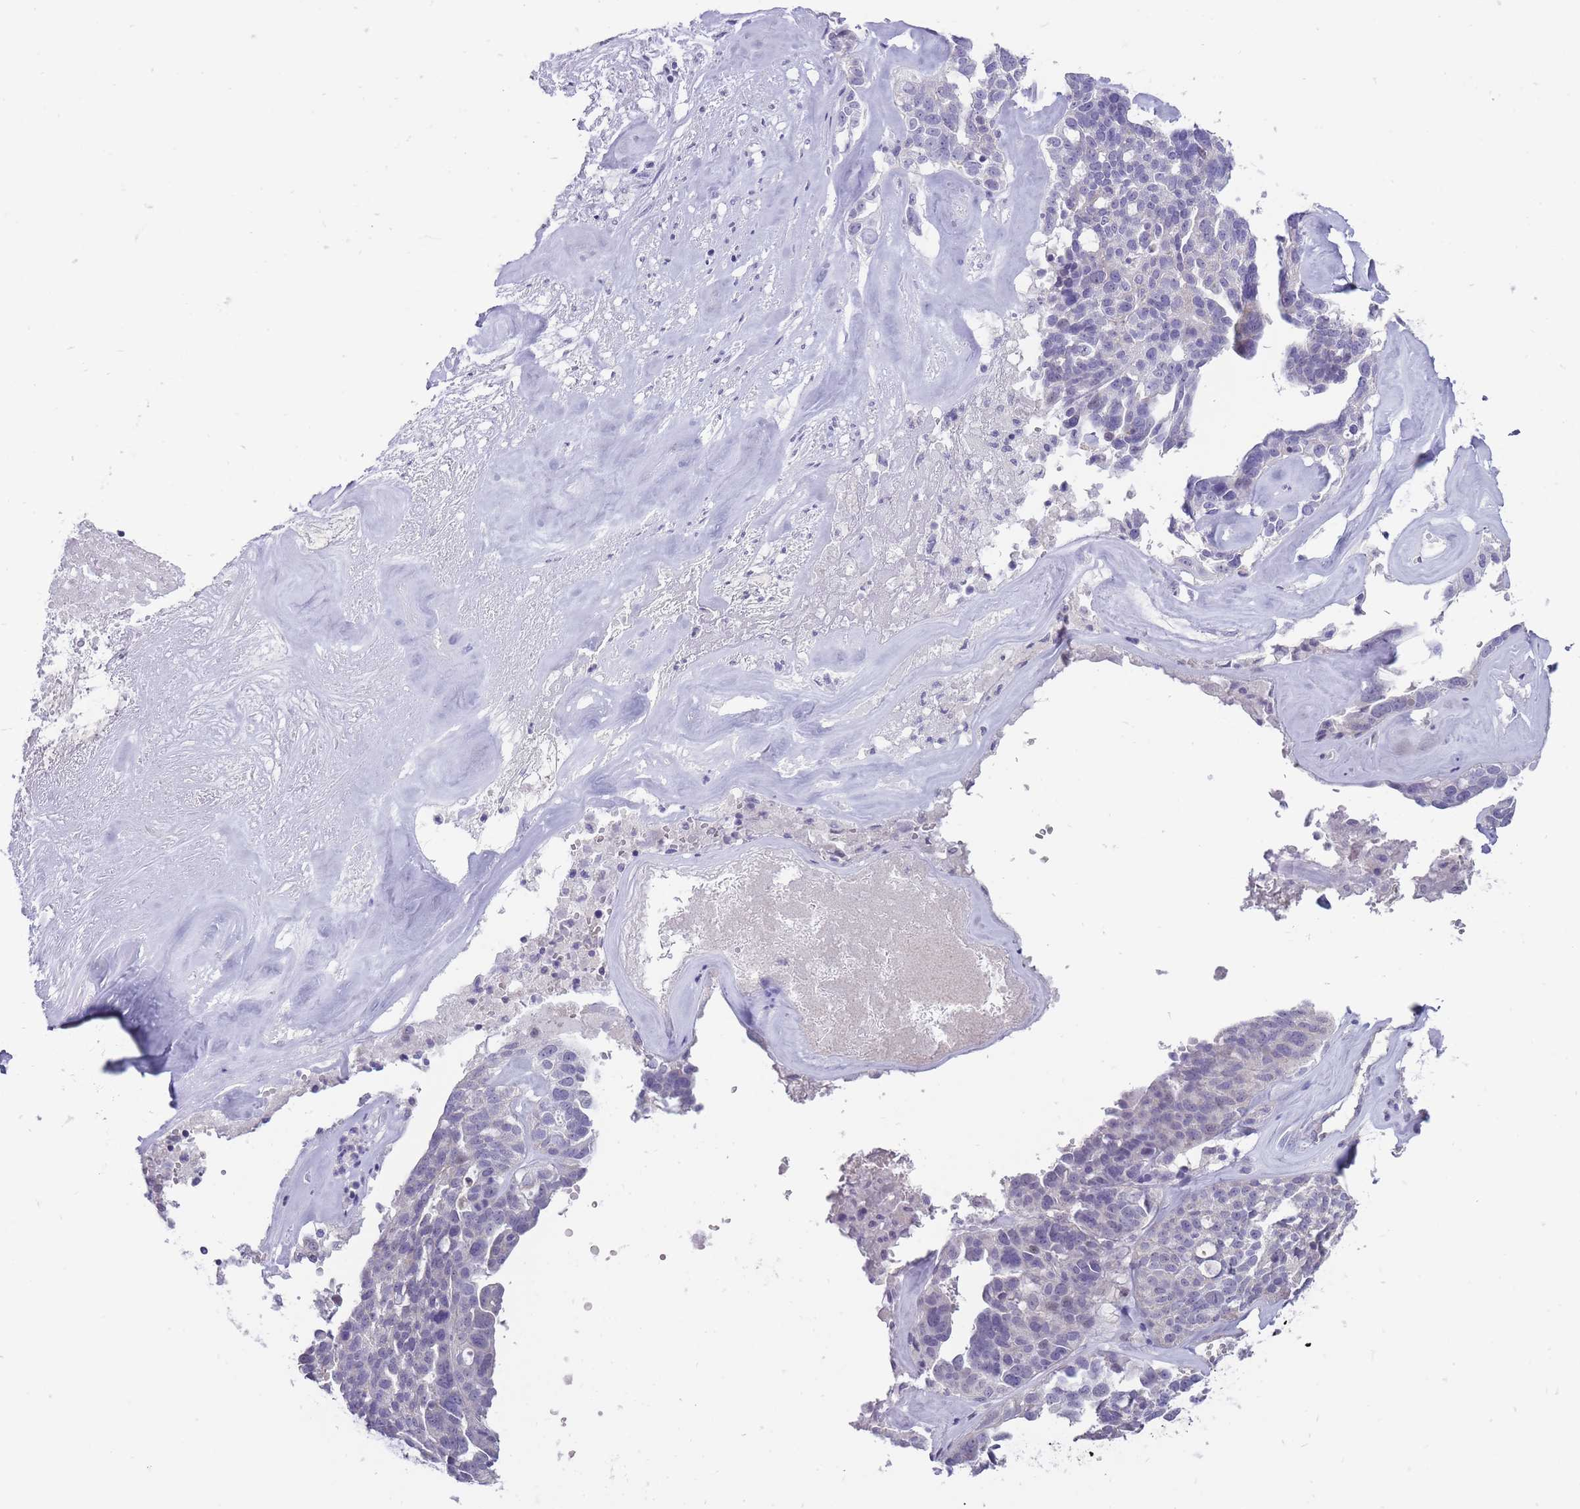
{"staining": {"intensity": "negative", "quantity": "none", "location": "none"}, "tissue": "ovarian cancer", "cell_type": "Tumor cells", "image_type": "cancer", "snomed": [{"axis": "morphology", "description": "Cystadenocarcinoma, serous, NOS"}, {"axis": "topography", "description": "Ovary"}], "caption": "Micrograph shows no protein expression in tumor cells of ovarian serous cystadenocarcinoma tissue.", "gene": "ERICH4", "patient": {"sex": "female", "age": 59}}